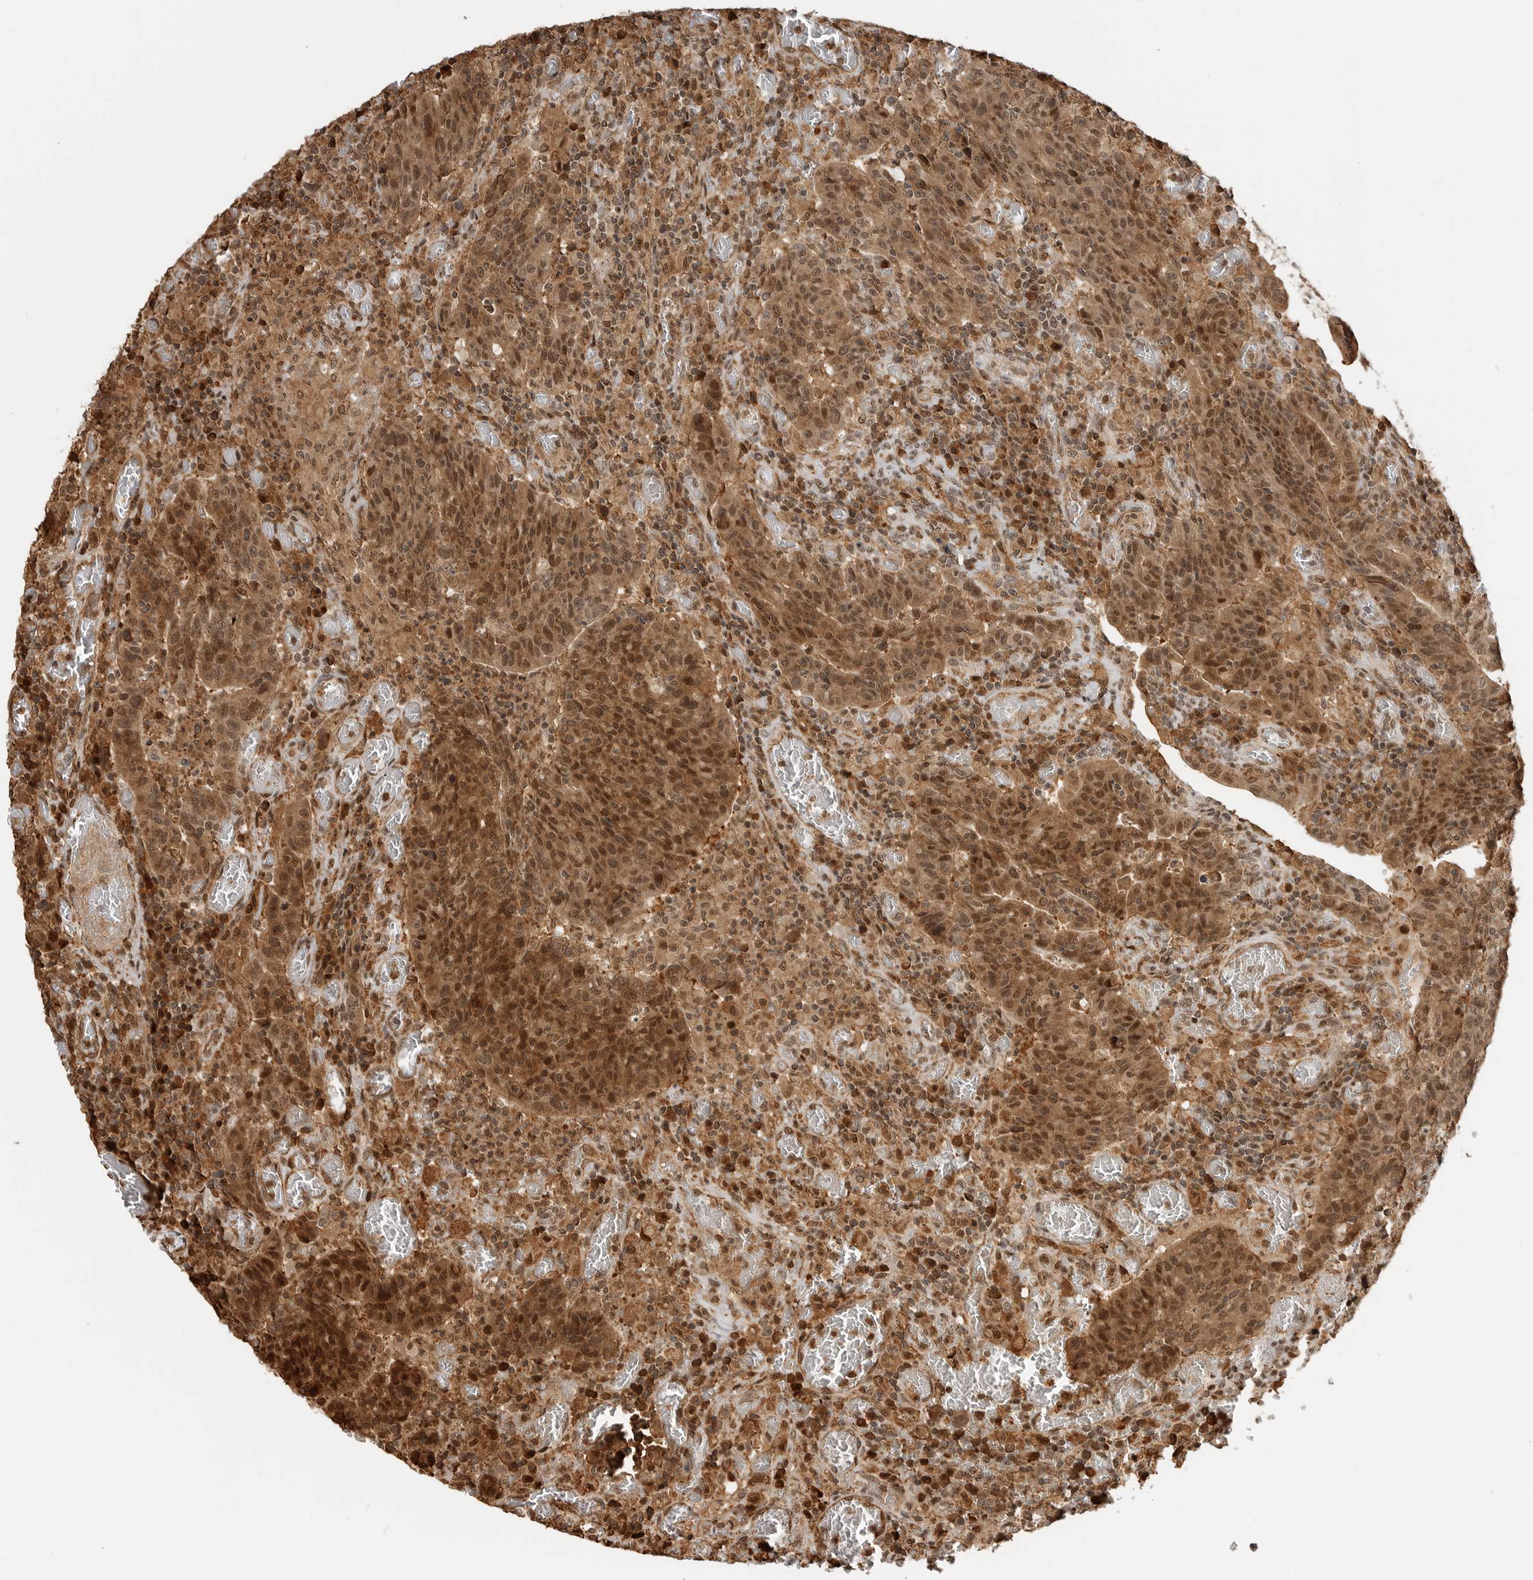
{"staining": {"intensity": "strong", "quantity": ">75%", "location": "cytoplasmic/membranous,nuclear"}, "tissue": "colorectal cancer", "cell_type": "Tumor cells", "image_type": "cancer", "snomed": [{"axis": "morphology", "description": "Adenocarcinoma, NOS"}, {"axis": "topography", "description": "Colon"}], "caption": "There is high levels of strong cytoplasmic/membranous and nuclear staining in tumor cells of colorectal cancer (adenocarcinoma), as demonstrated by immunohistochemical staining (brown color).", "gene": "BMP2K", "patient": {"sex": "female", "age": 75}}